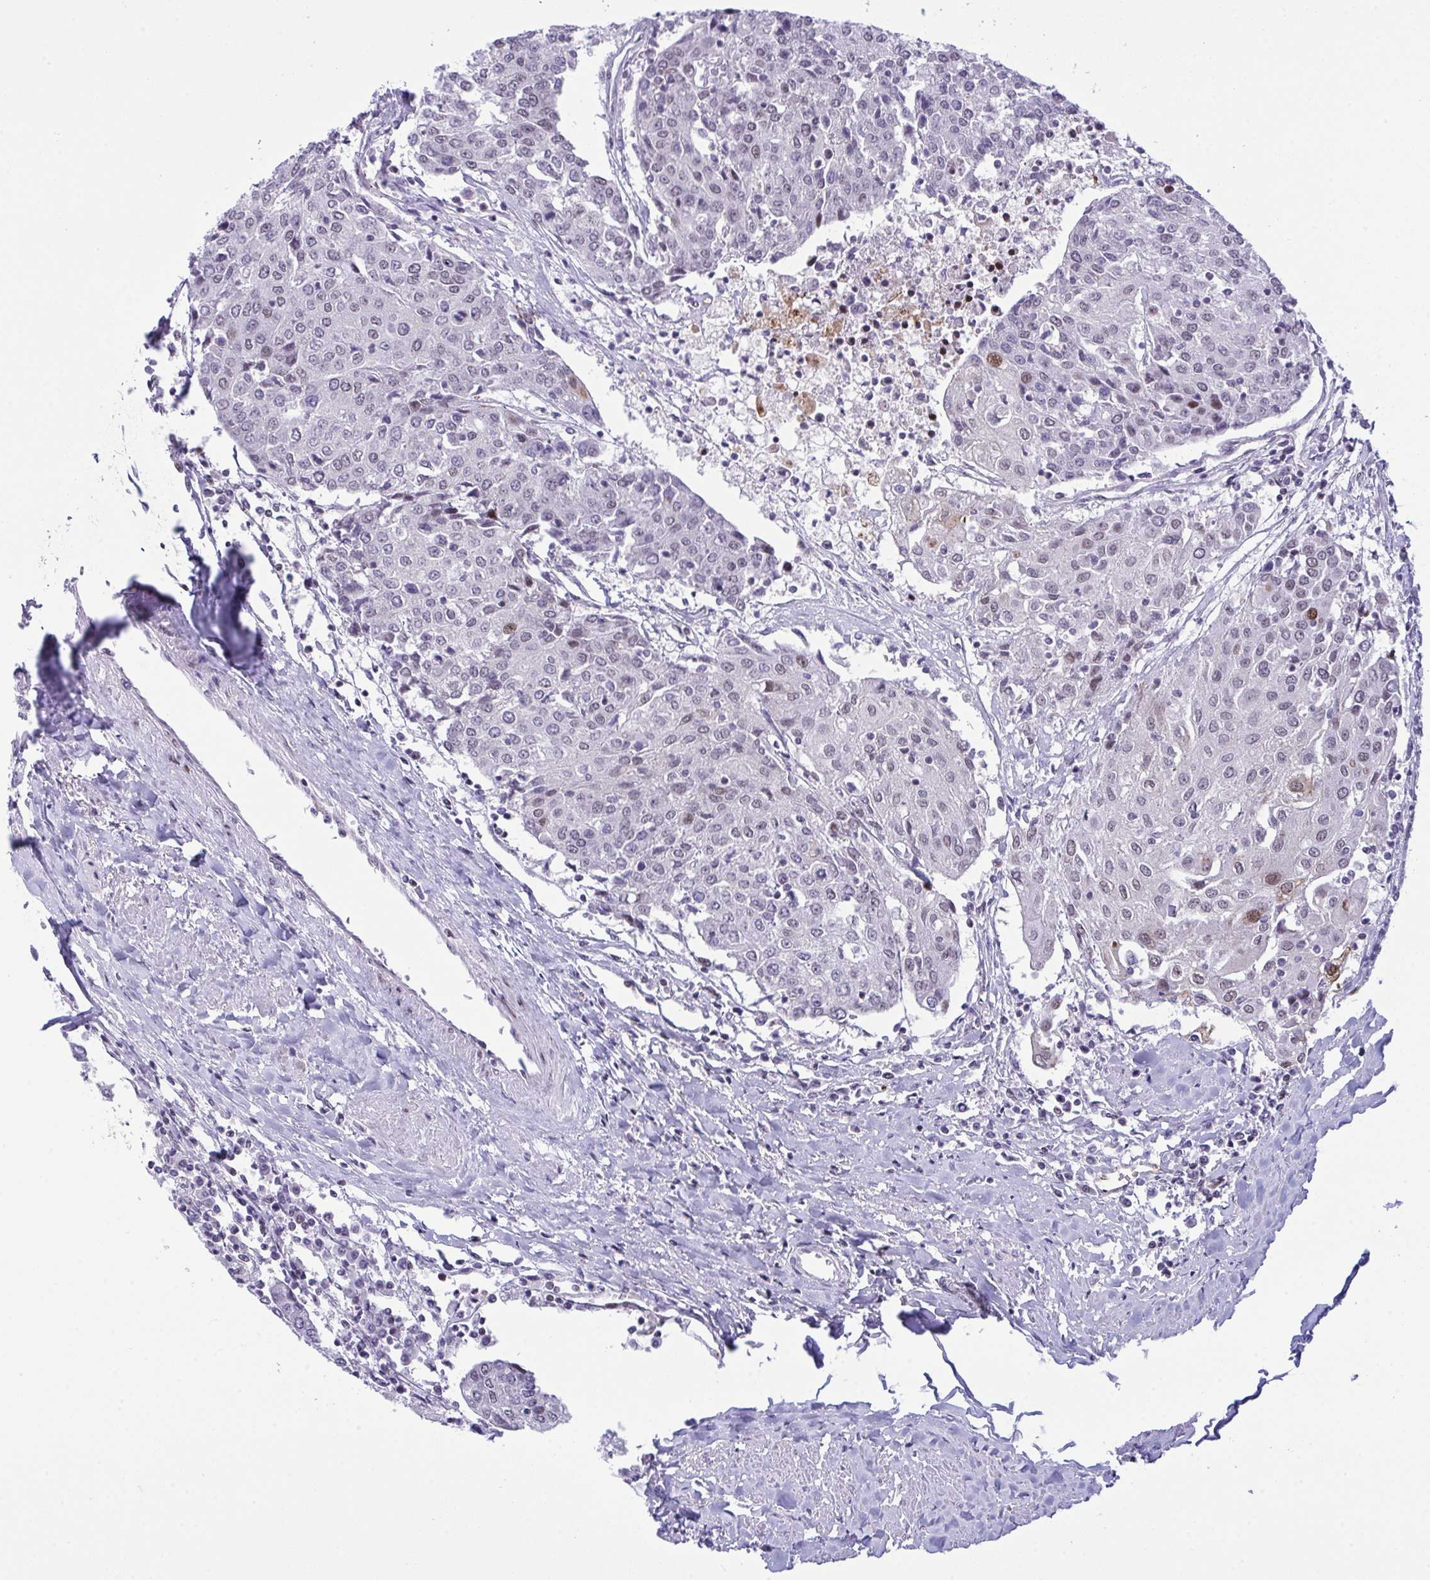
{"staining": {"intensity": "moderate", "quantity": "<25%", "location": "nuclear"}, "tissue": "urothelial cancer", "cell_type": "Tumor cells", "image_type": "cancer", "snomed": [{"axis": "morphology", "description": "Urothelial carcinoma, High grade"}, {"axis": "topography", "description": "Urinary bladder"}], "caption": "Protein analysis of high-grade urothelial carcinoma tissue demonstrates moderate nuclear staining in about <25% of tumor cells. Nuclei are stained in blue.", "gene": "ZFHX3", "patient": {"sex": "female", "age": 85}}